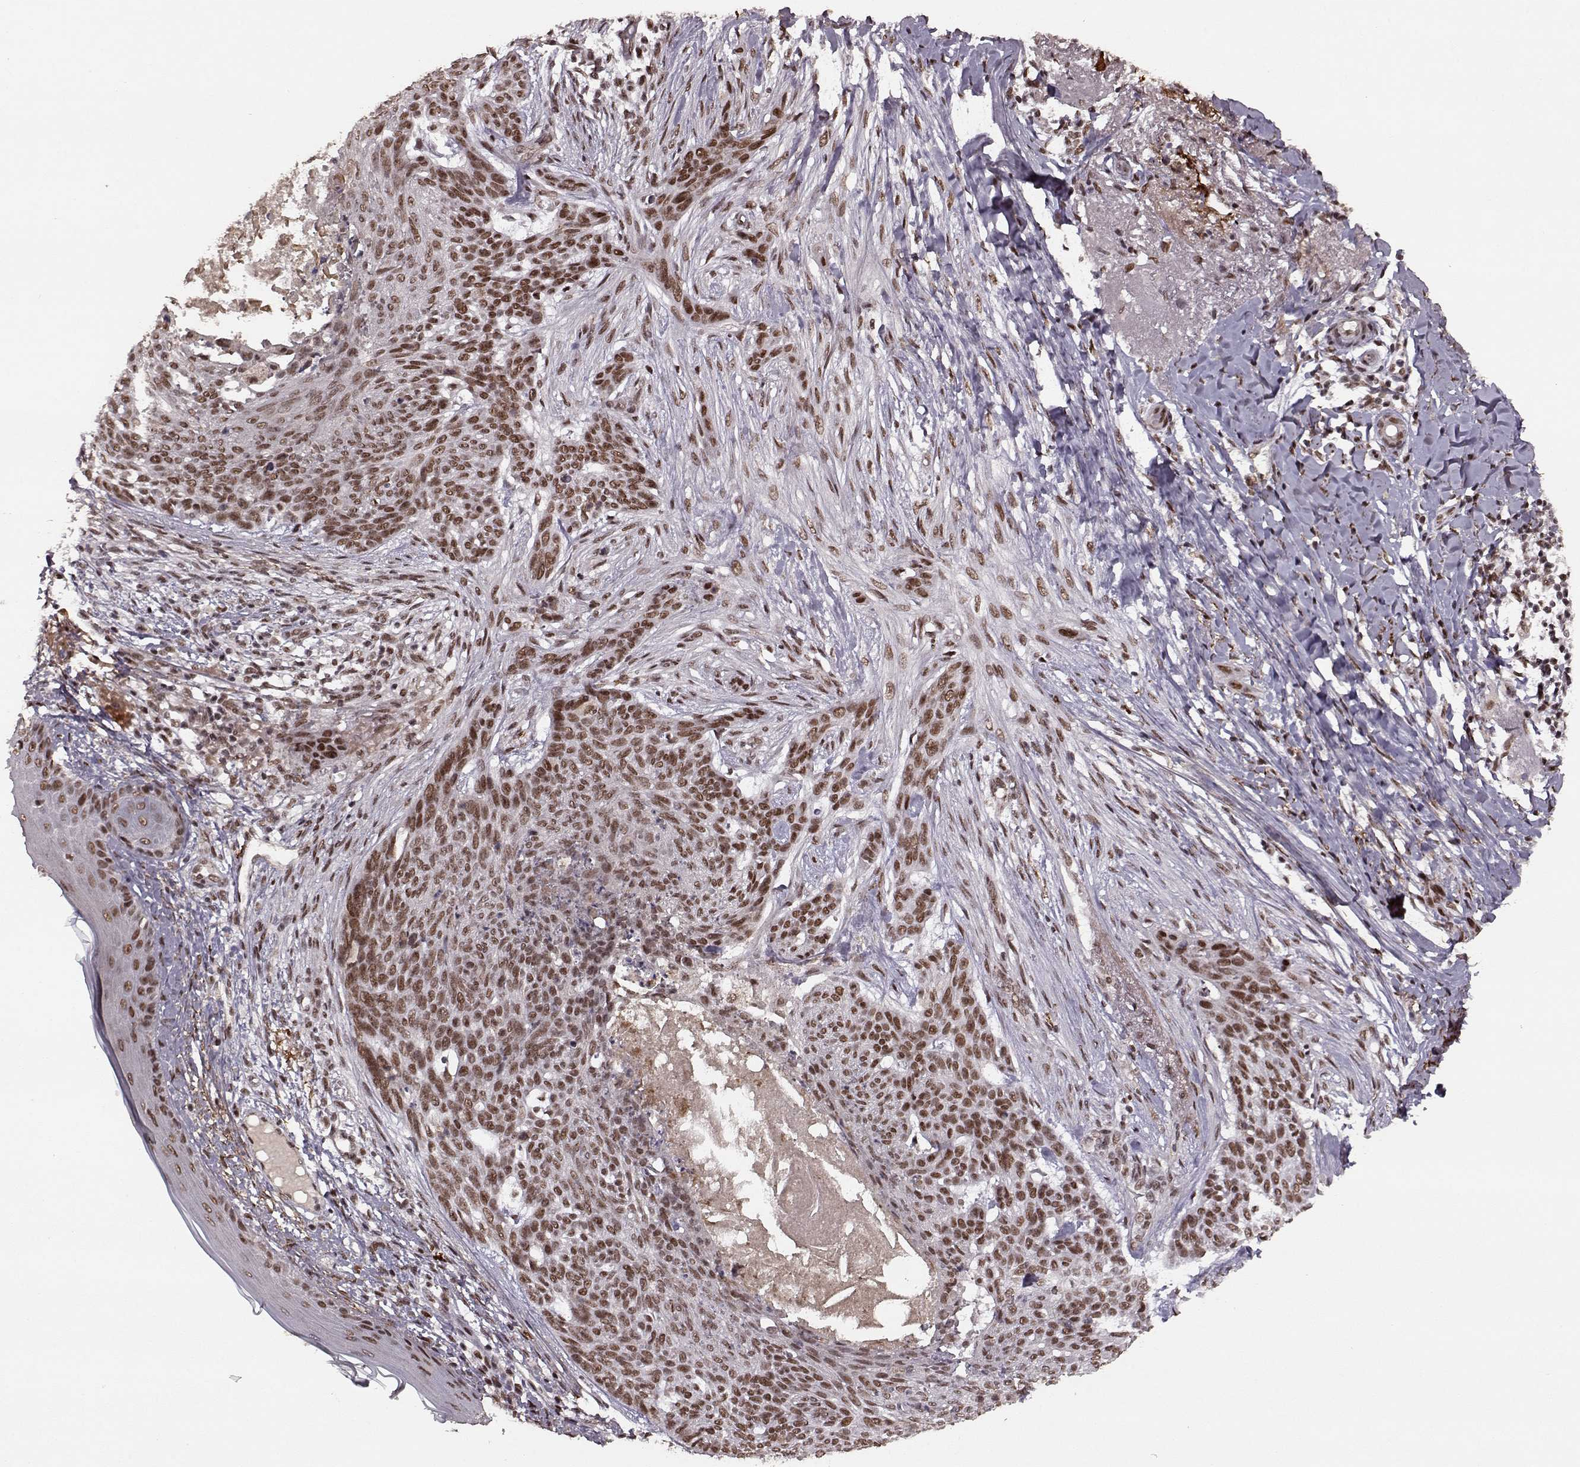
{"staining": {"intensity": "moderate", "quantity": ">75%", "location": "nuclear"}, "tissue": "skin cancer", "cell_type": "Tumor cells", "image_type": "cancer", "snomed": [{"axis": "morphology", "description": "Normal tissue, NOS"}, {"axis": "morphology", "description": "Basal cell carcinoma"}, {"axis": "topography", "description": "Skin"}], "caption": "Approximately >75% of tumor cells in human skin cancer show moderate nuclear protein positivity as visualized by brown immunohistochemical staining.", "gene": "RRAGD", "patient": {"sex": "male", "age": 84}}